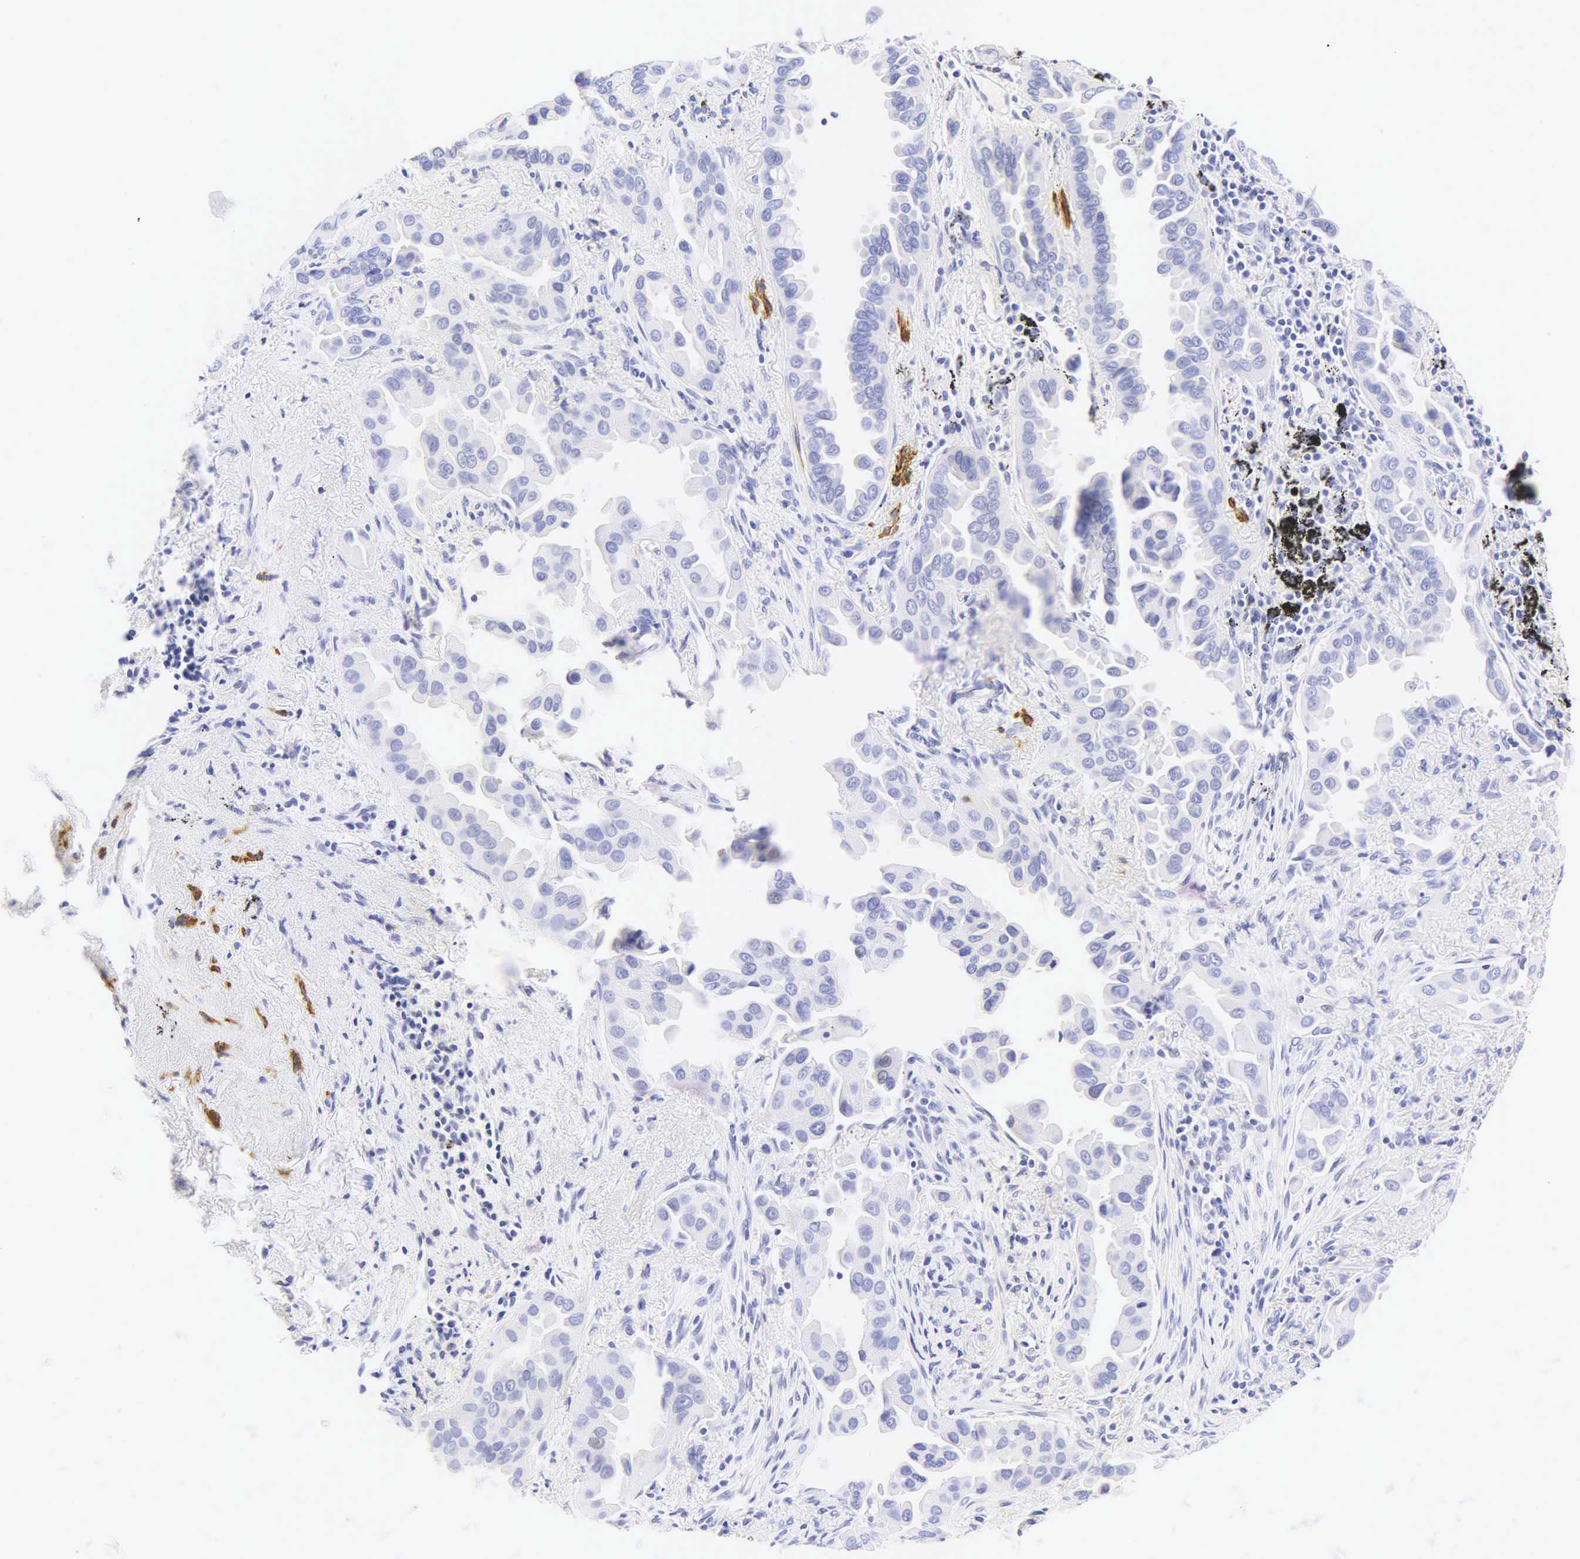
{"staining": {"intensity": "negative", "quantity": "none", "location": "none"}, "tissue": "lung cancer", "cell_type": "Tumor cells", "image_type": "cancer", "snomed": [{"axis": "morphology", "description": "Adenocarcinoma, NOS"}, {"axis": "topography", "description": "Lung"}], "caption": "Tumor cells are negative for brown protein staining in lung cancer.", "gene": "CALD1", "patient": {"sex": "male", "age": 68}}